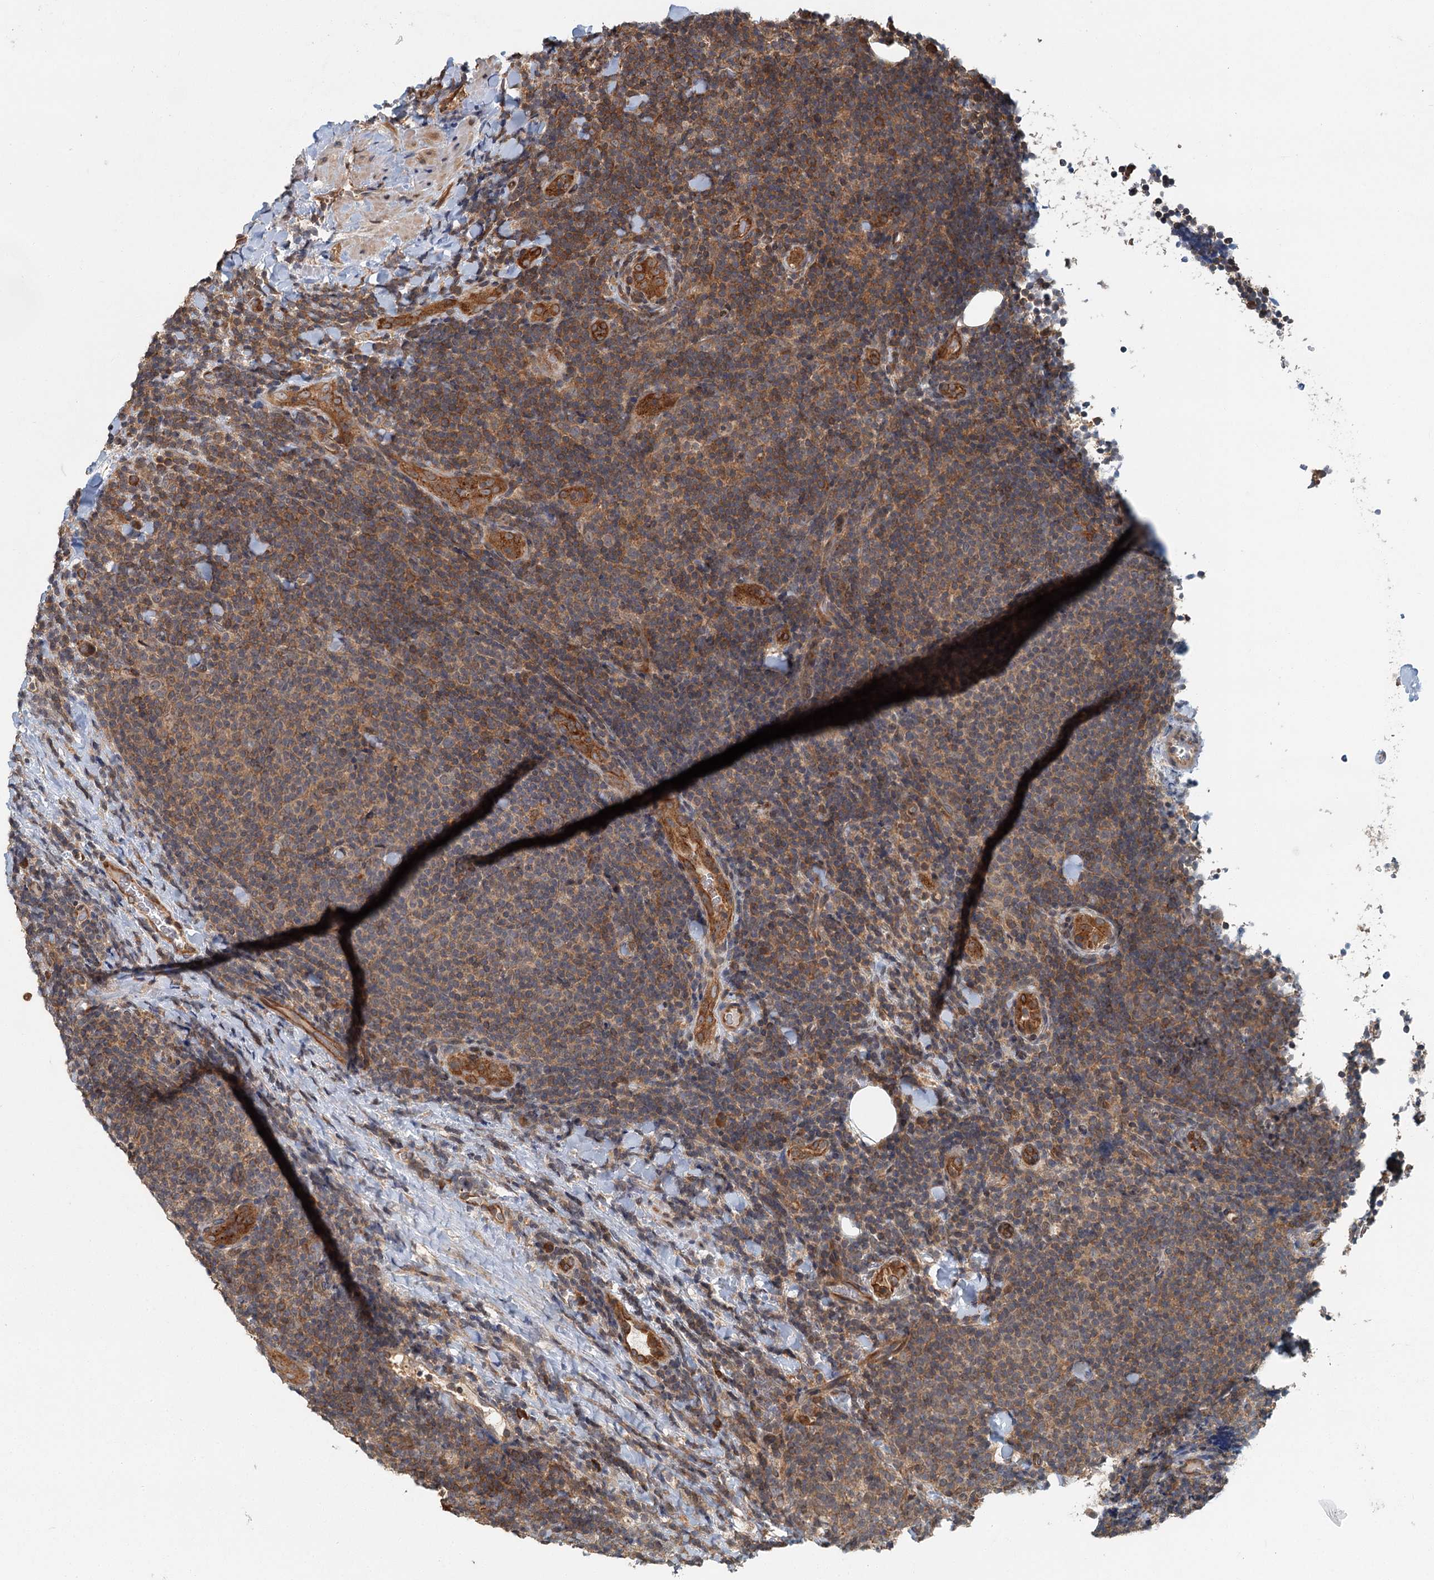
{"staining": {"intensity": "weak", "quantity": ">75%", "location": "cytoplasmic/membranous"}, "tissue": "lymphoma", "cell_type": "Tumor cells", "image_type": "cancer", "snomed": [{"axis": "morphology", "description": "Malignant lymphoma, non-Hodgkin's type, Low grade"}, {"axis": "topography", "description": "Lymph node"}], "caption": "Protein expression analysis of lymphoma shows weak cytoplasmic/membranous staining in about >75% of tumor cells. (DAB (3,3'-diaminobenzidine) IHC with brightfield microscopy, high magnification).", "gene": "ZNF527", "patient": {"sex": "male", "age": 66}}